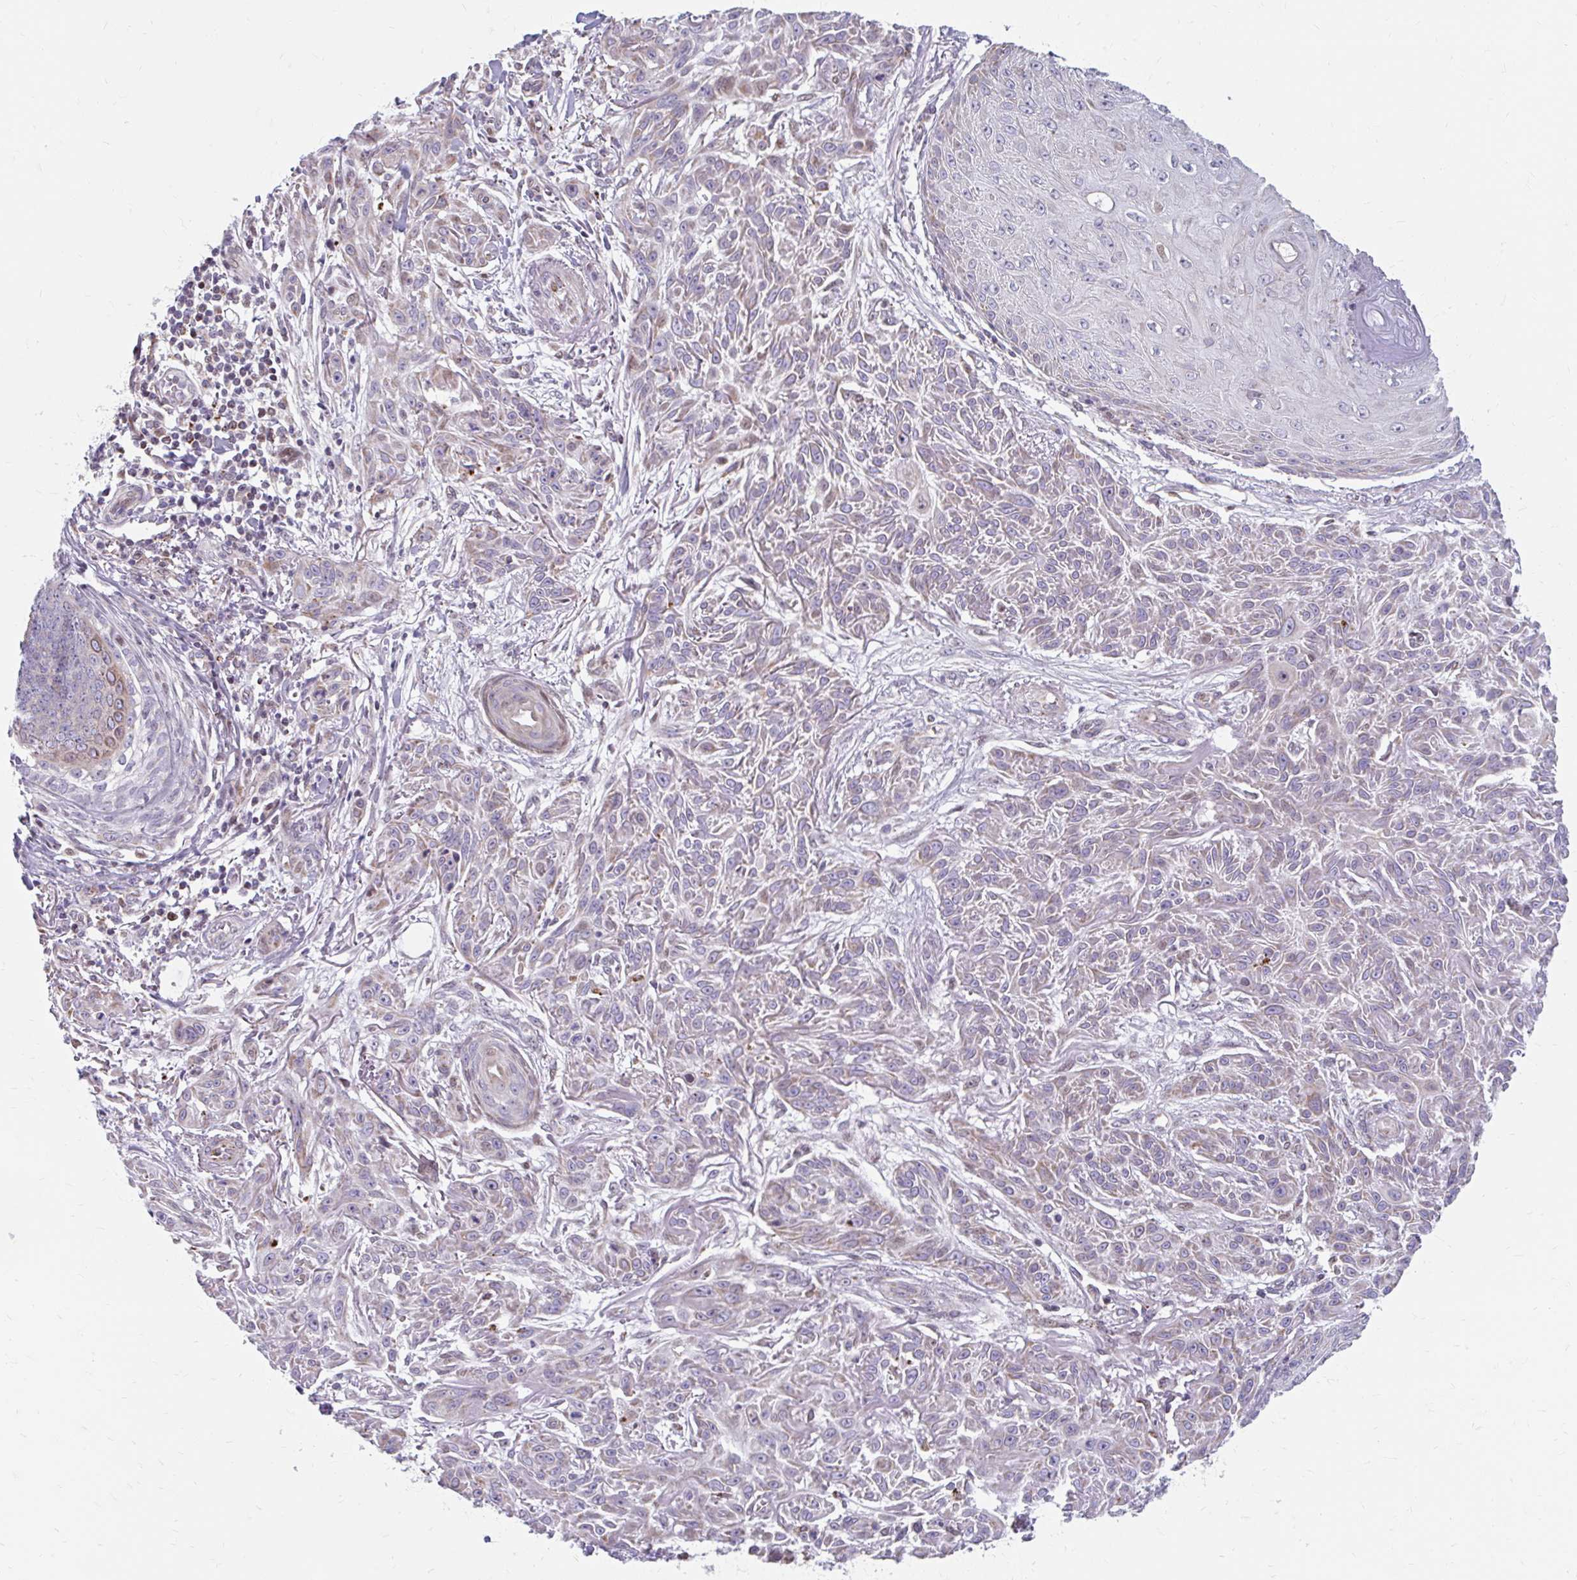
{"staining": {"intensity": "weak", "quantity": "25%-75%", "location": "cytoplasmic/membranous"}, "tissue": "skin cancer", "cell_type": "Tumor cells", "image_type": "cancer", "snomed": [{"axis": "morphology", "description": "Squamous cell carcinoma, NOS"}, {"axis": "topography", "description": "Skin"}], "caption": "Immunohistochemistry (DAB) staining of human skin cancer (squamous cell carcinoma) shows weak cytoplasmic/membranous protein positivity in approximately 25%-75% of tumor cells.", "gene": "BEAN1", "patient": {"sex": "male", "age": 86}}